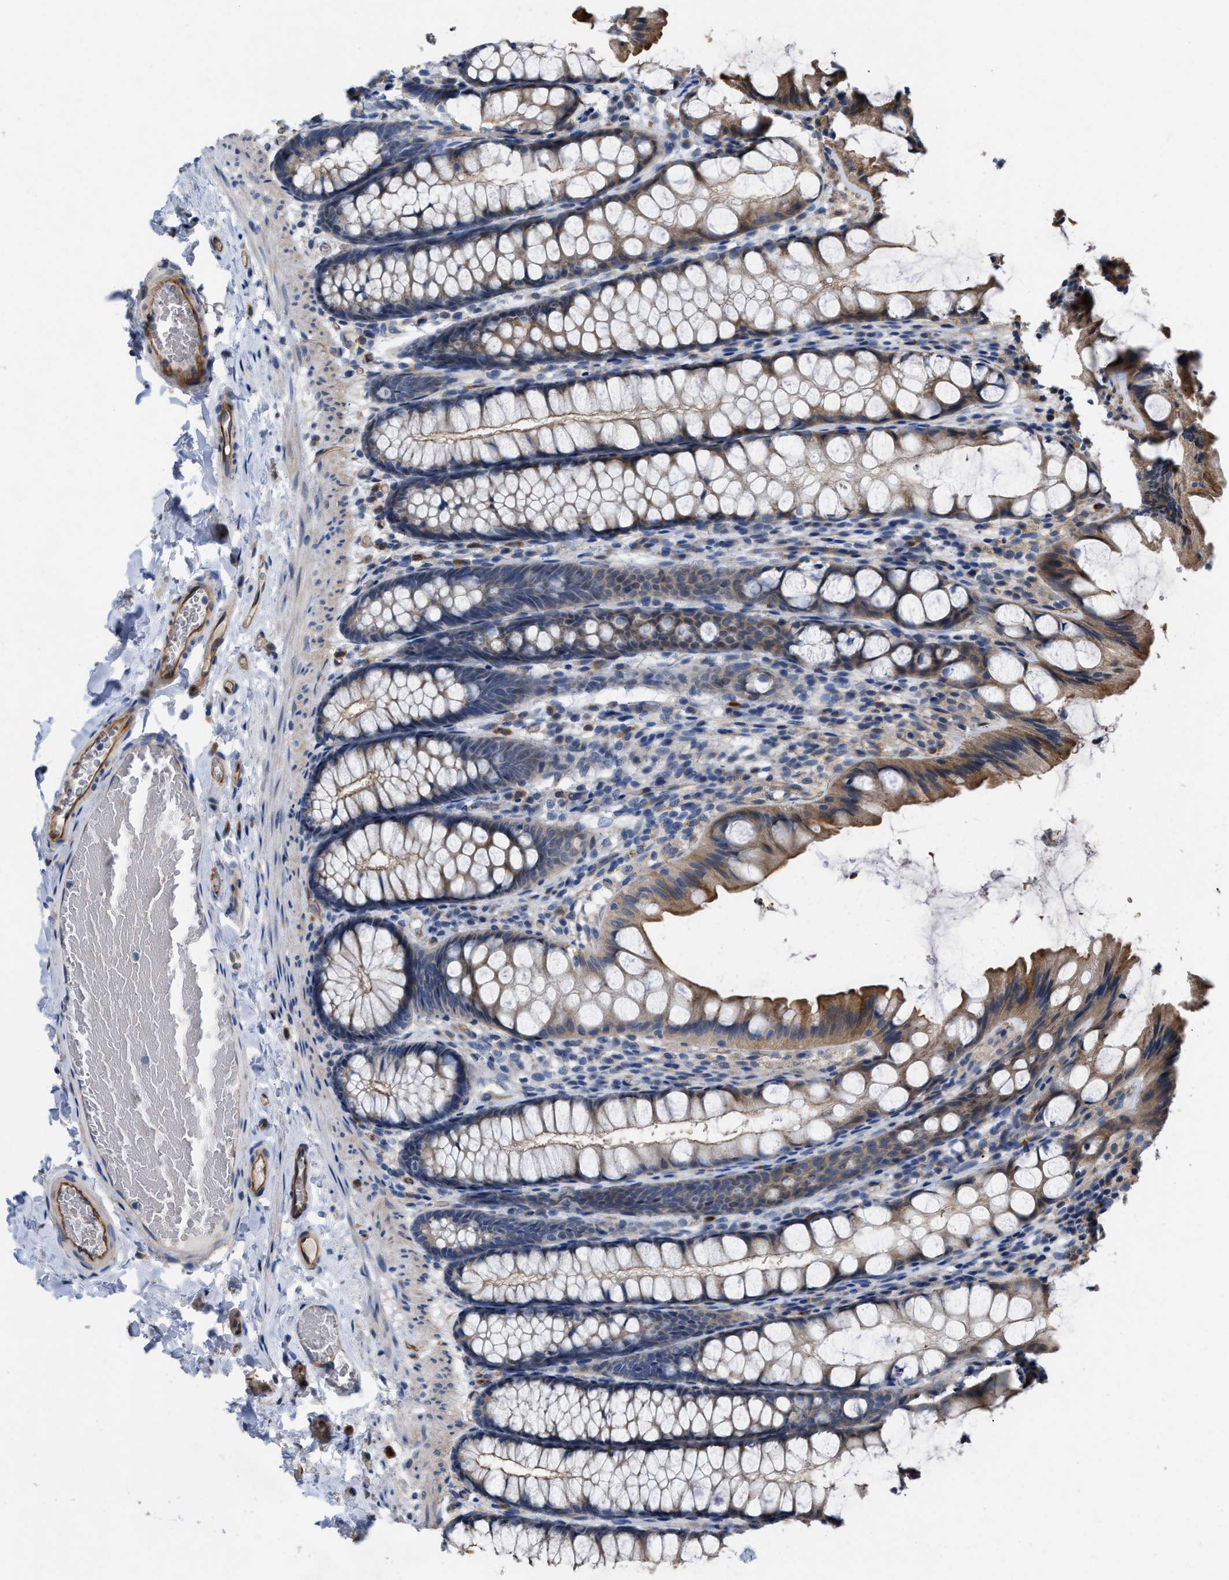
{"staining": {"intensity": "strong", "quantity": ">75%", "location": "cytoplasmic/membranous"}, "tissue": "colon", "cell_type": "Endothelial cells", "image_type": "normal", "snomed": [{"axis": "morphology", "description": "Normal tissue, NOS"}, {"axis": "topography", "description": "Colon"}], "caption": "A photomicrograph showing strong cytoplasmic/membranous staining in about >75% of endothelial cells in unremarkable colon, as visualized by brown immunohistochemical staining.", "gene": "SLC4A11", "patient": {"sex": "male", "age": 47}}